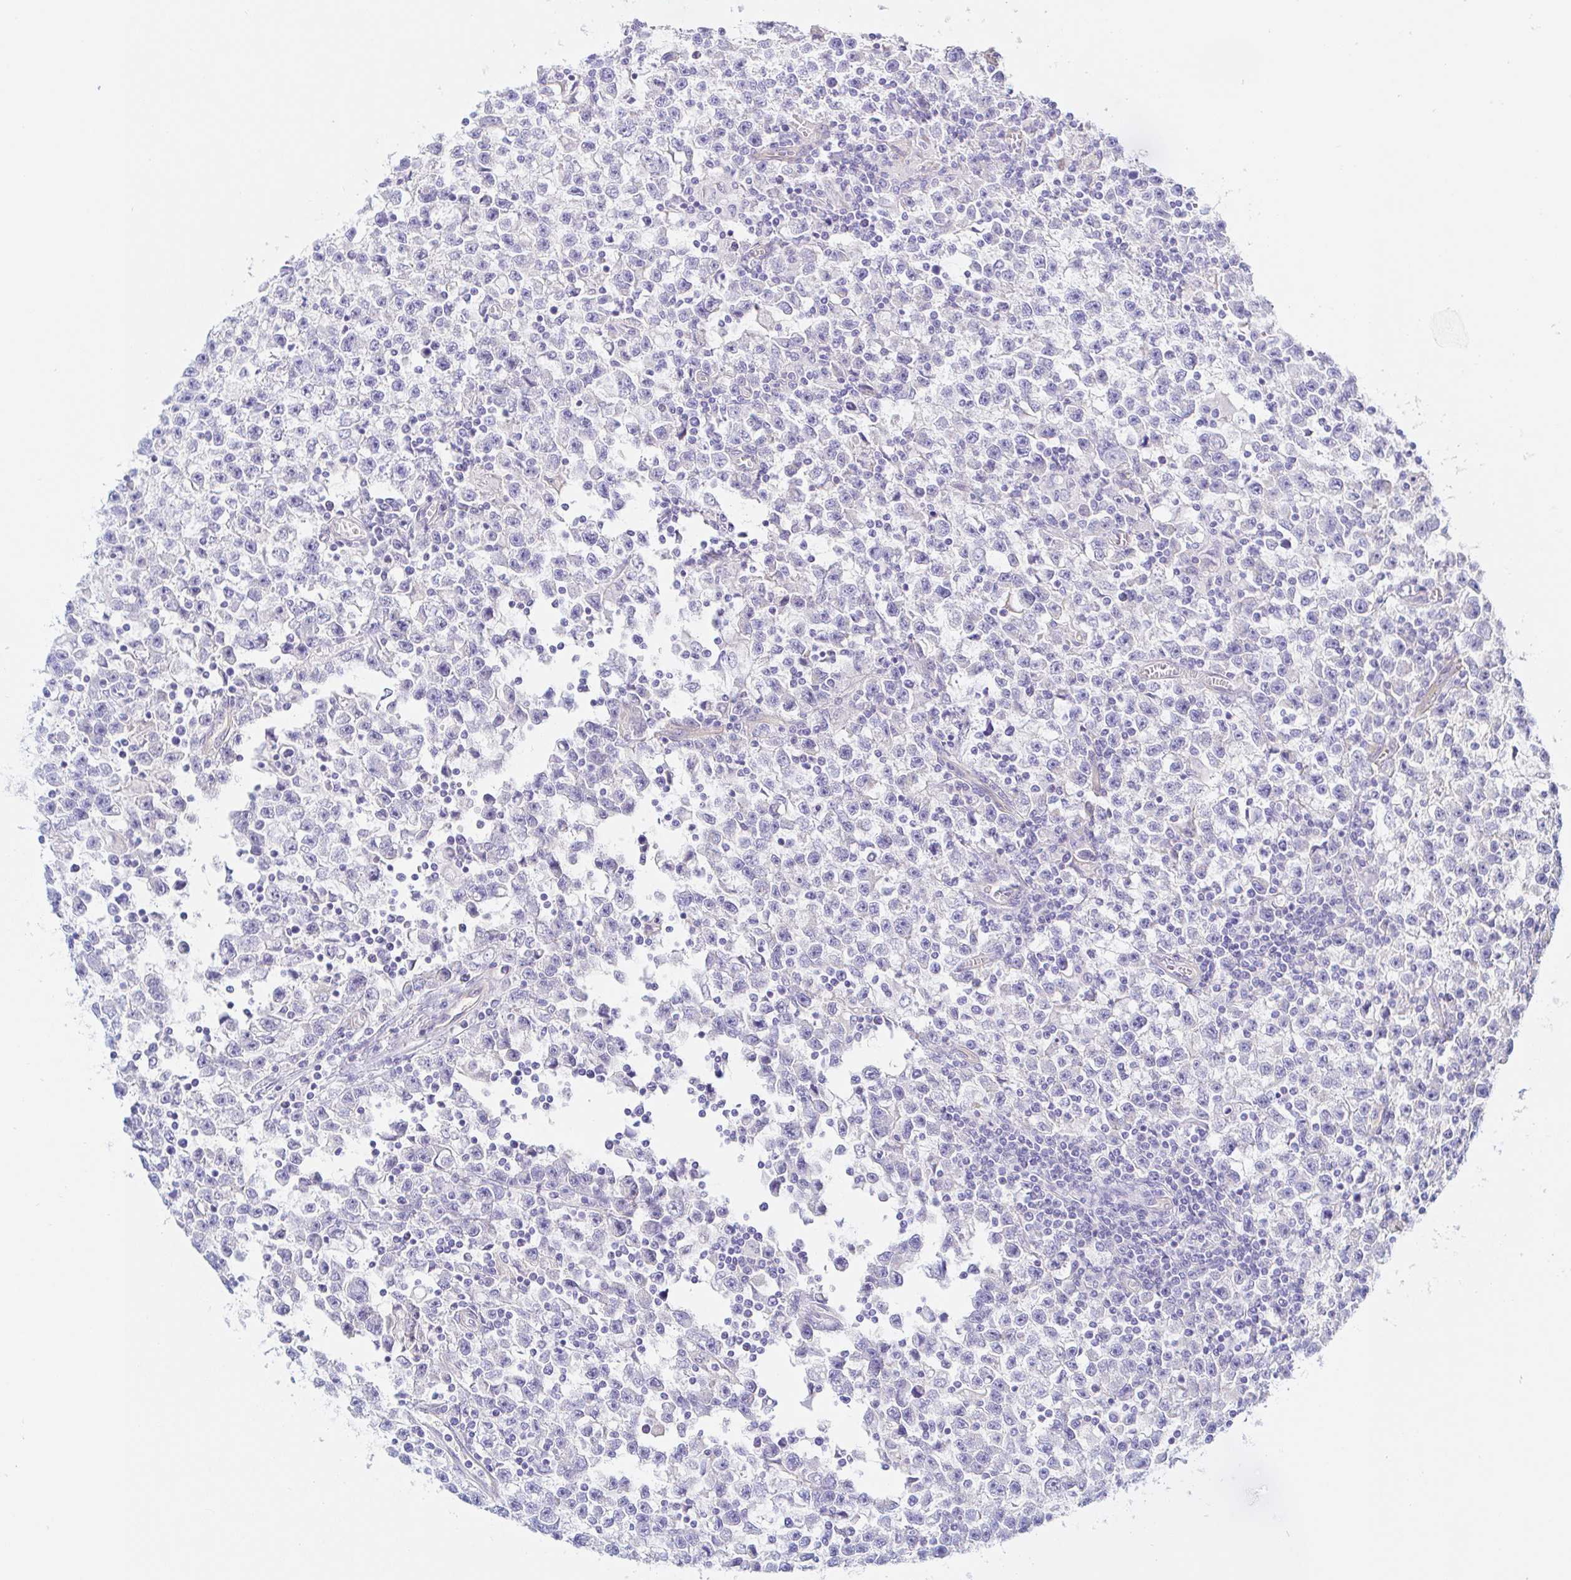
{"staining": {"intensity": "negative", "quantity": "none", "location": "none"}, "tissue": "testis cancer", "cell_type": "Tumor cells", "image_type": "cancer", "snomed": [{"axis": "morphology", "description": "Seminoma, NOS"}, {"axis": "topography", "description": "Testis"}], "caption": "This is an immunohistochemistry photomicrograph of testis cancer. There is no positivity in tumor cells.", "gene": "ARL4D", "patient": {"sex": "male", "age": 31}}